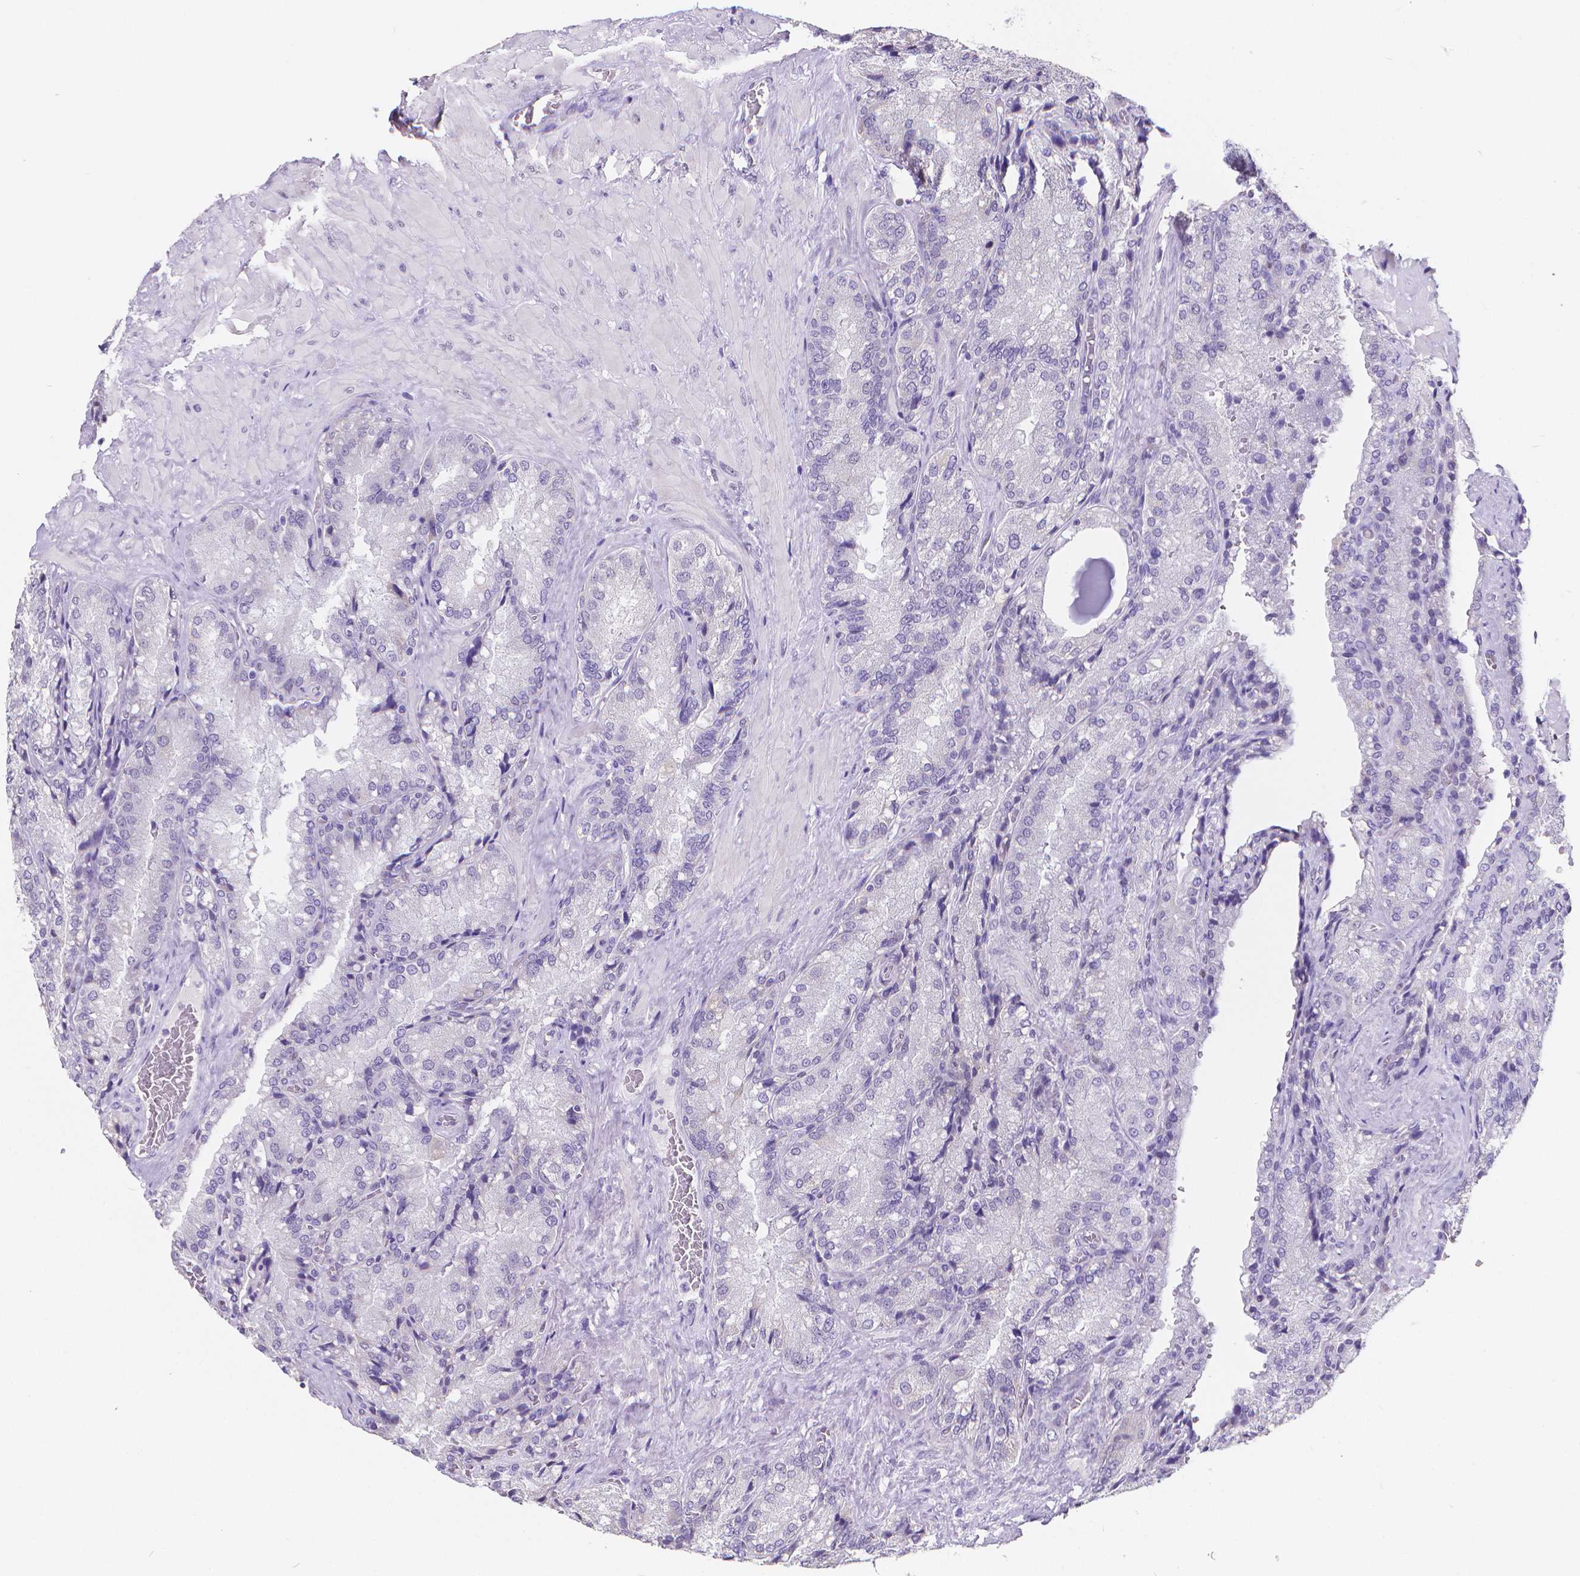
{"staining": {"intensity": "negative", "quantity": "none", "location": "none"}, "tissue": "seminal vesicle", "cell_type": "Glandular cells", "image_type": "normal", "snomed": [{"axis": "morphology", "description": "Normal tissue, NOS"}, {"axis": "topography", "description": "Seminal veicle"}], "caption": "IHC of unremarkable seminal vesicle exhibits no staining in glandular cells.", "gene": "MEF2C", "patient": {"sex": "male", "age": 57}}